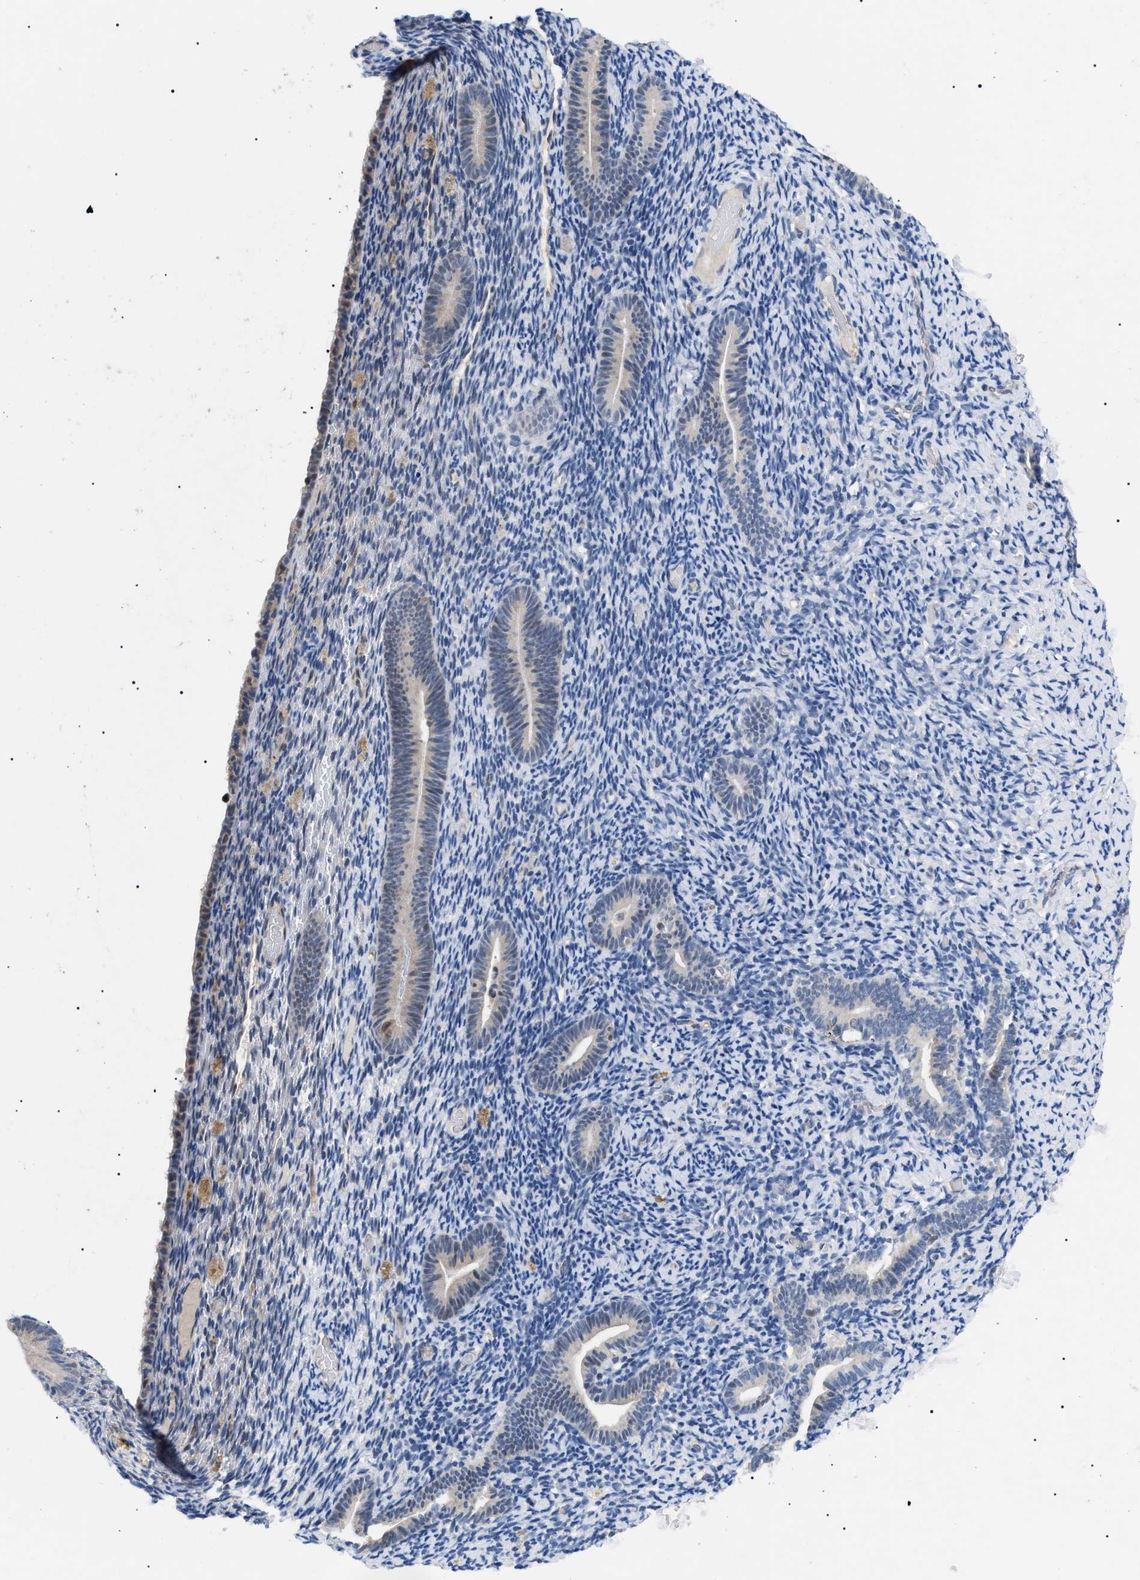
{"staining": {"intensity": "negative", "quantity": "none", "location": "none"}, "tissue": "endometrium", "cell_type": "Cells in endometrial stroma", "image_type": "normal", "snomed": [{"axis": "morphology", "description": "Normal tissue, NOS"}, {"axis": "topography", "description": "Endometrium"}], "caption": "Immunohistochemistry (IHC) image of benign human endometrium stained for a protein (brown), which demonstrates no expression in cells in endometrial stroma.", "gene": "GARRE1", "patient": {"sex": "female", "age": 51}}